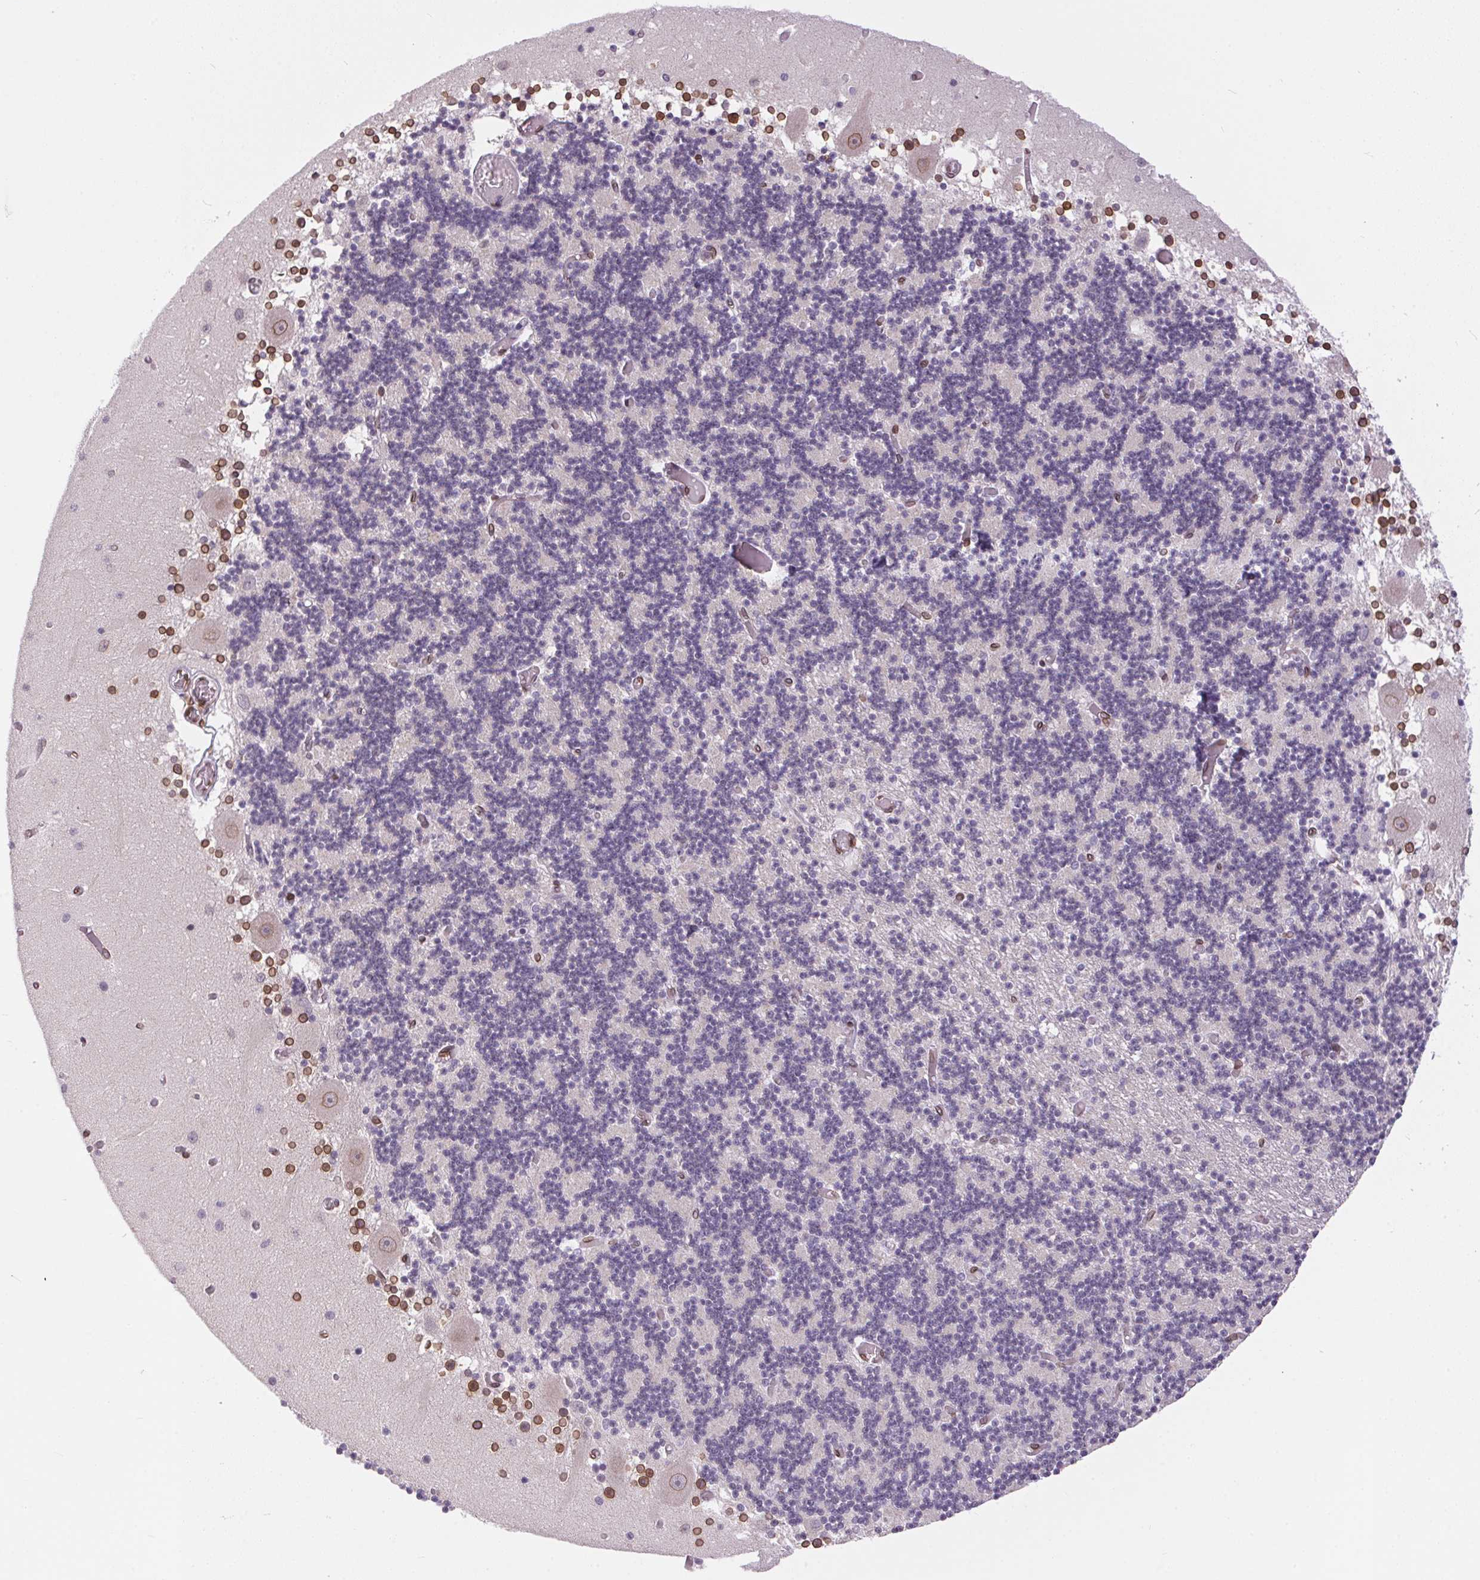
{"staining": {"intensity": "negative", "quantity": "none", "location": "none"}, "tissue": "cerebellum", "cell_type": "Cells in granular layer", "image_type": "normal", "snomed": [{"axis": "morphology", "description": "Normal tissue, NOS"}, {"axis": "topography", "description": "Cerebellum"}], "caption": "Immunohistochemistry (IHC) photomicrograph of benign cerebellum stained for a protein (brown), which displays no staining in cells in granular layer.", "gene": "TMEM175", "patient": {"sex": "female", "age": 28}}